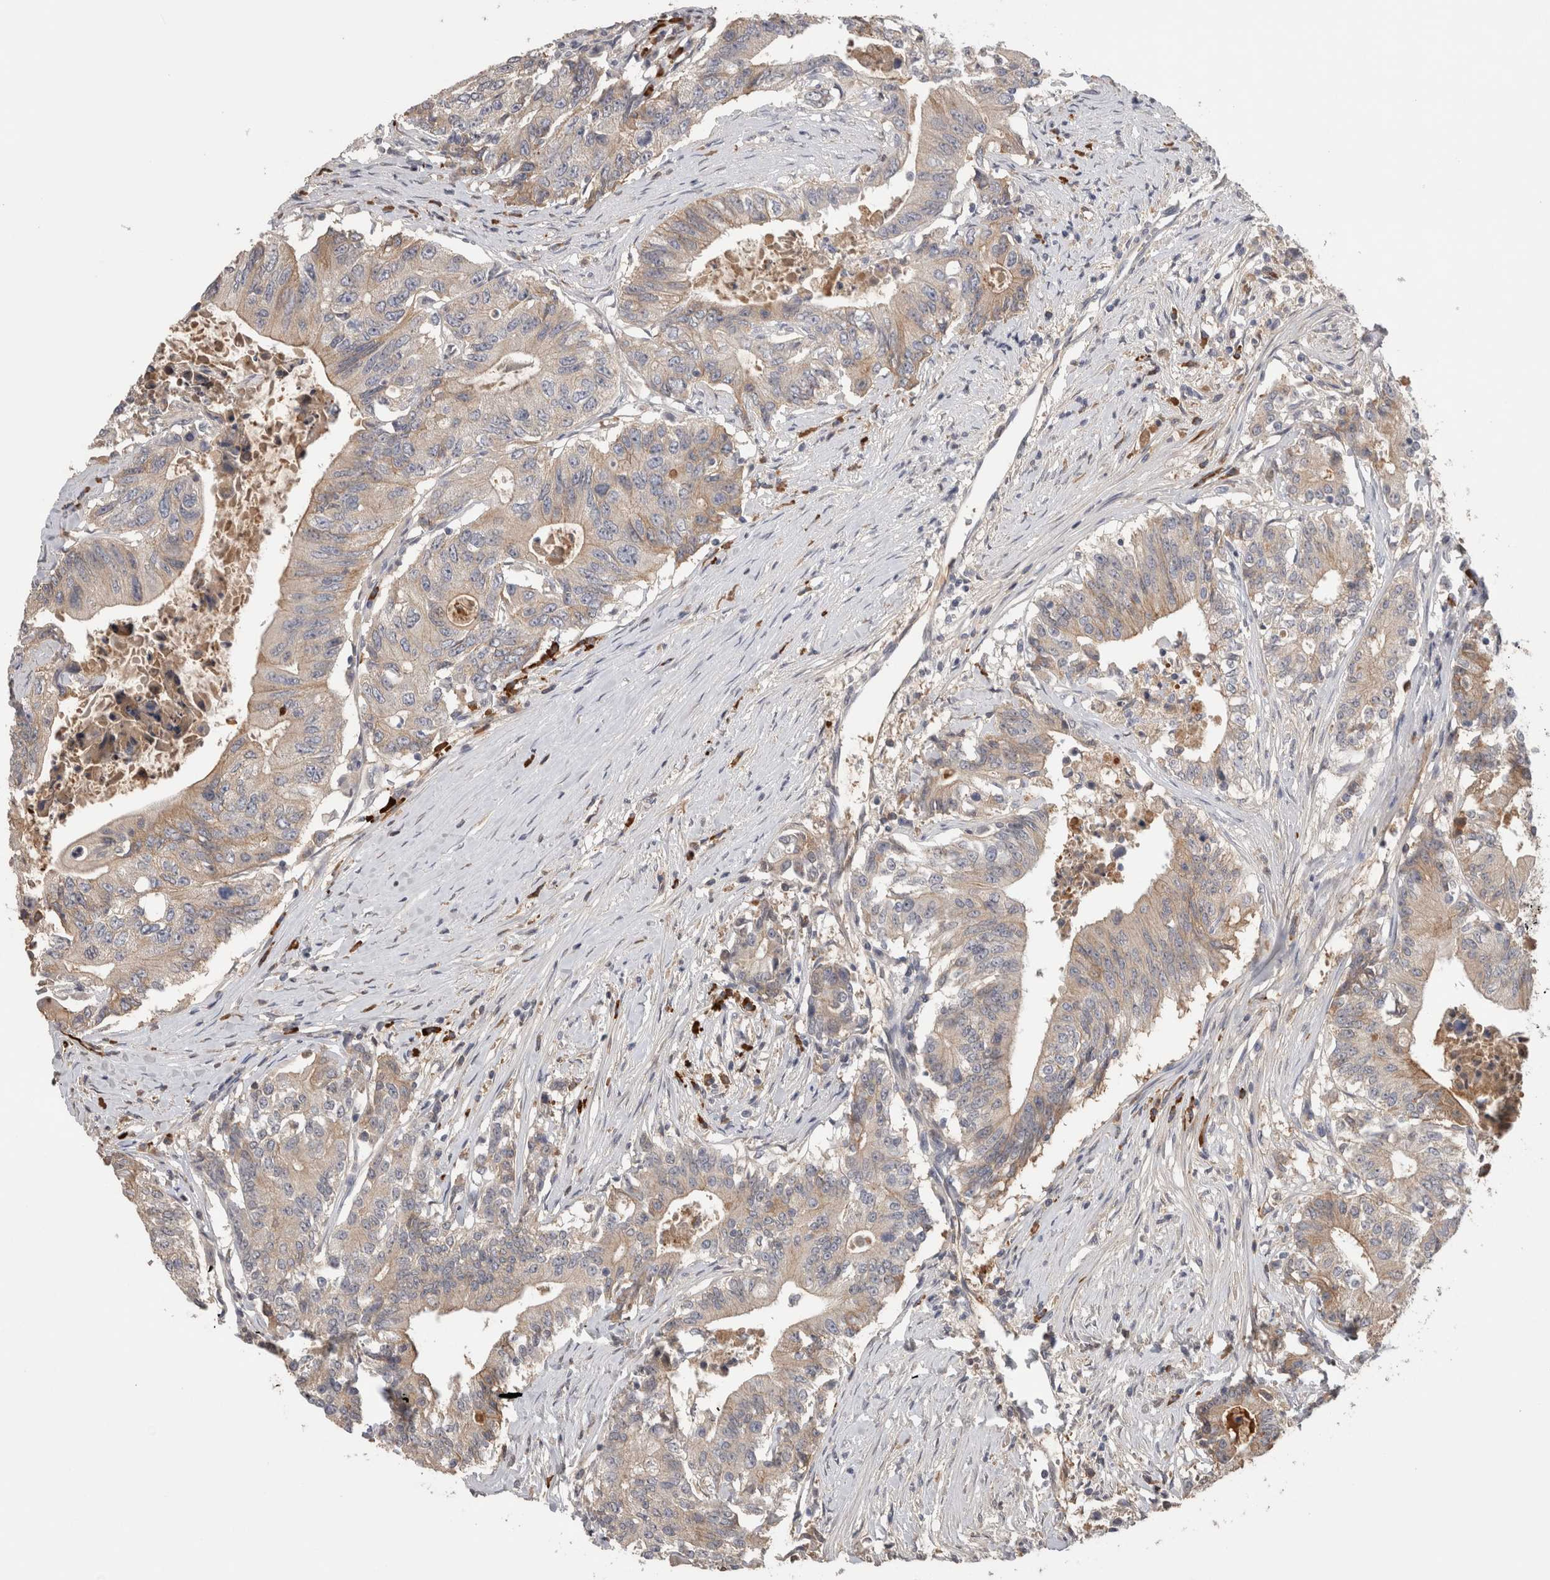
{"staining": {"intensity": "weak", "quantity": "25%-75%", "location": "cytoplasmic/membranous"}, "tissue": "colorectal cancer", "cell_type": "Tumor cells", "image_type": "cancer", "snomed": [{"axis": "morphology", "description": "Adenocarcinoma, NOS"}, {"axis": "topography", "description": "Colon"}], "caption": "Brown immunohistochemical staining in human adenocarcinoma (colorectal) shows weak cytoplasmic/membranous staining in approximately 25%-75% of tumor cells. The protein is shown in brown color, while the nuclei are stained blue.", "gene": "PPP3CC", "patient": {"sex": "female", "age": 77}}